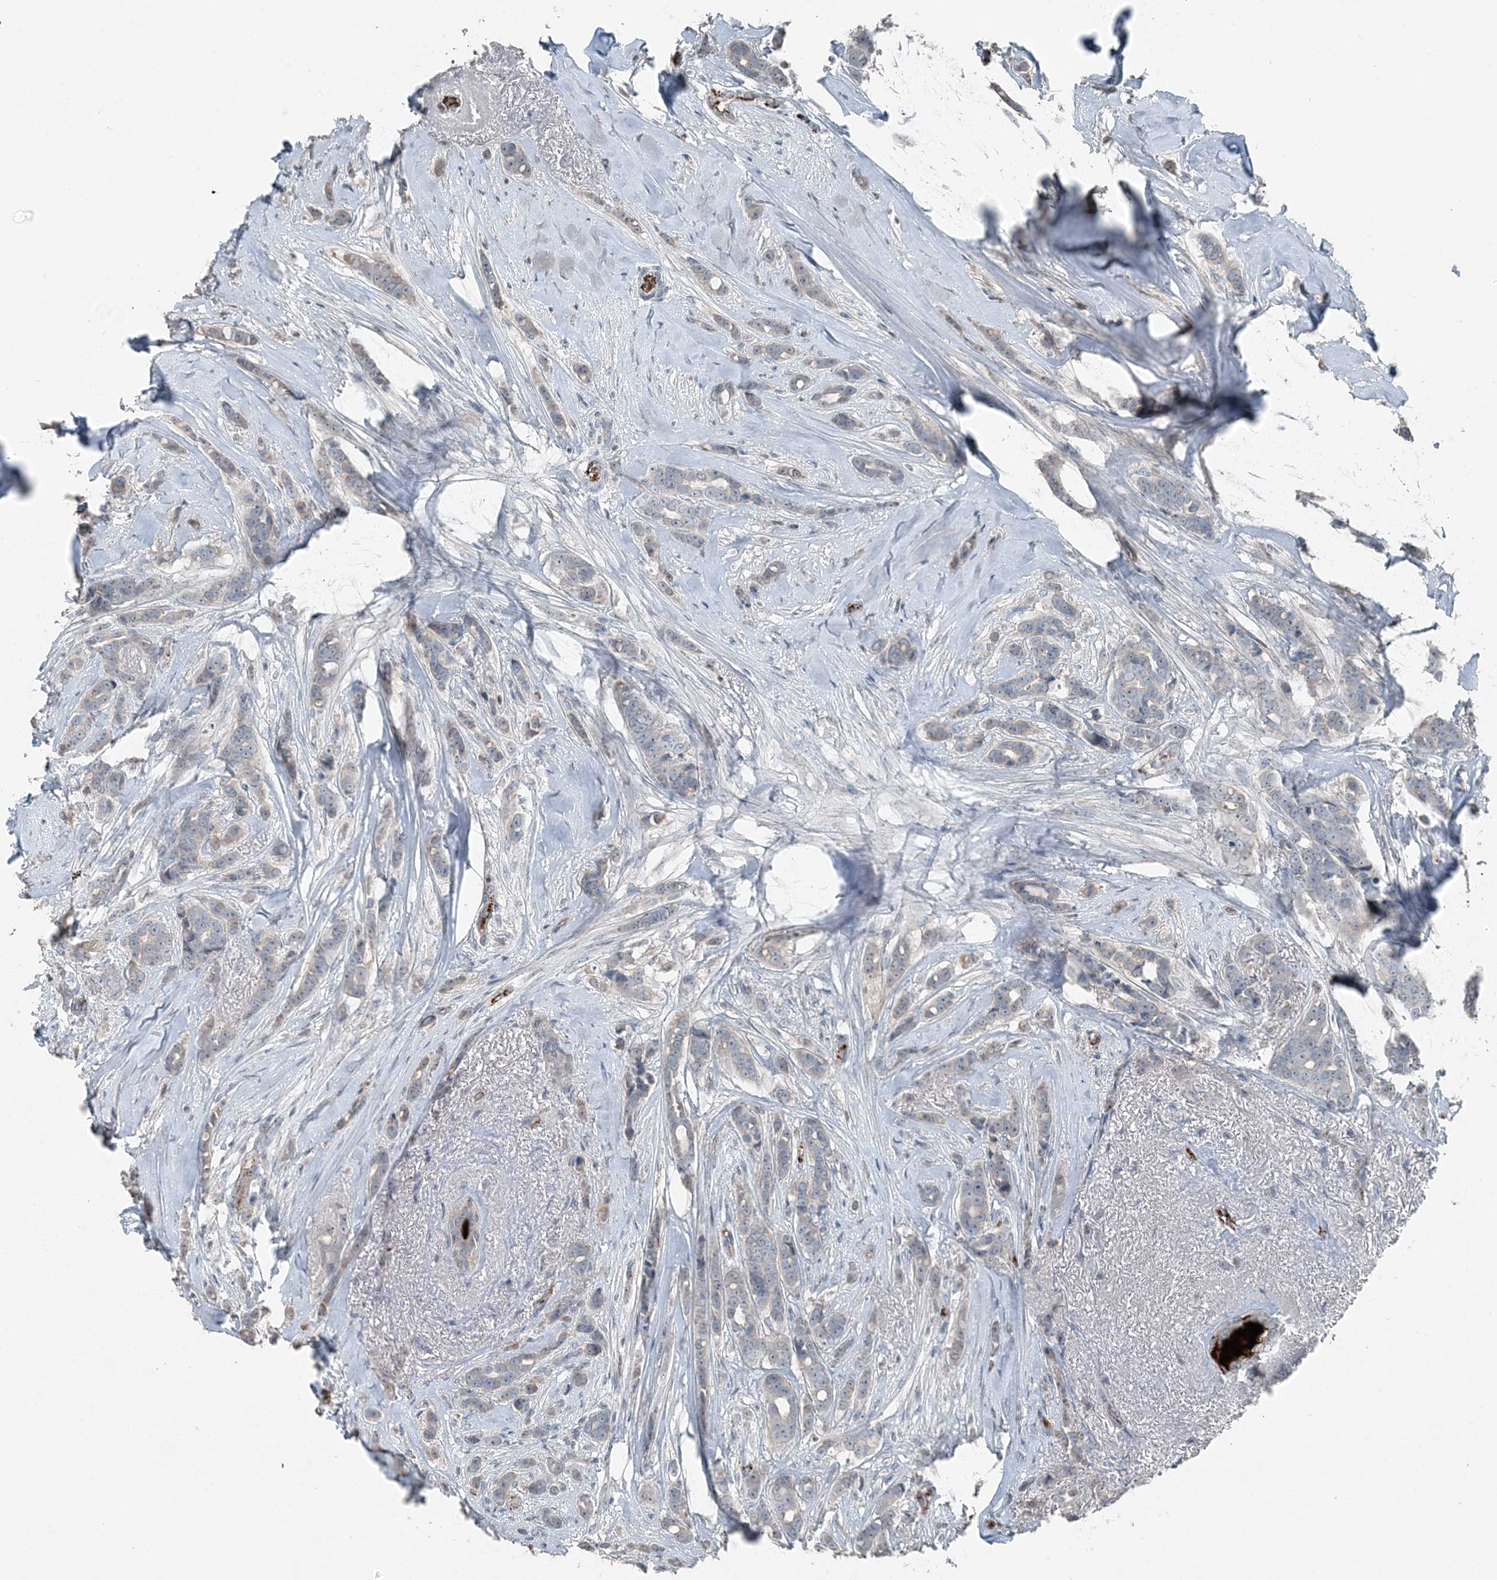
{"staining": {"intensity": "negative", "quantity": "none", "location": "none"}, "tissue": "breast cancer", "cell_type": "Tumor cells", "image_type": "cancer", "snomed": [{"axis": "morphology", "description": "Lobular carcinoma"}, {"axis": "topography", "description": "Breast"}], "caption": "Tumor cells are negative for brown protein staining in breast cancer (lobular carcinoma).", "gene": "ELOVL7", "patient": {"sex": "female", "age": 51}}